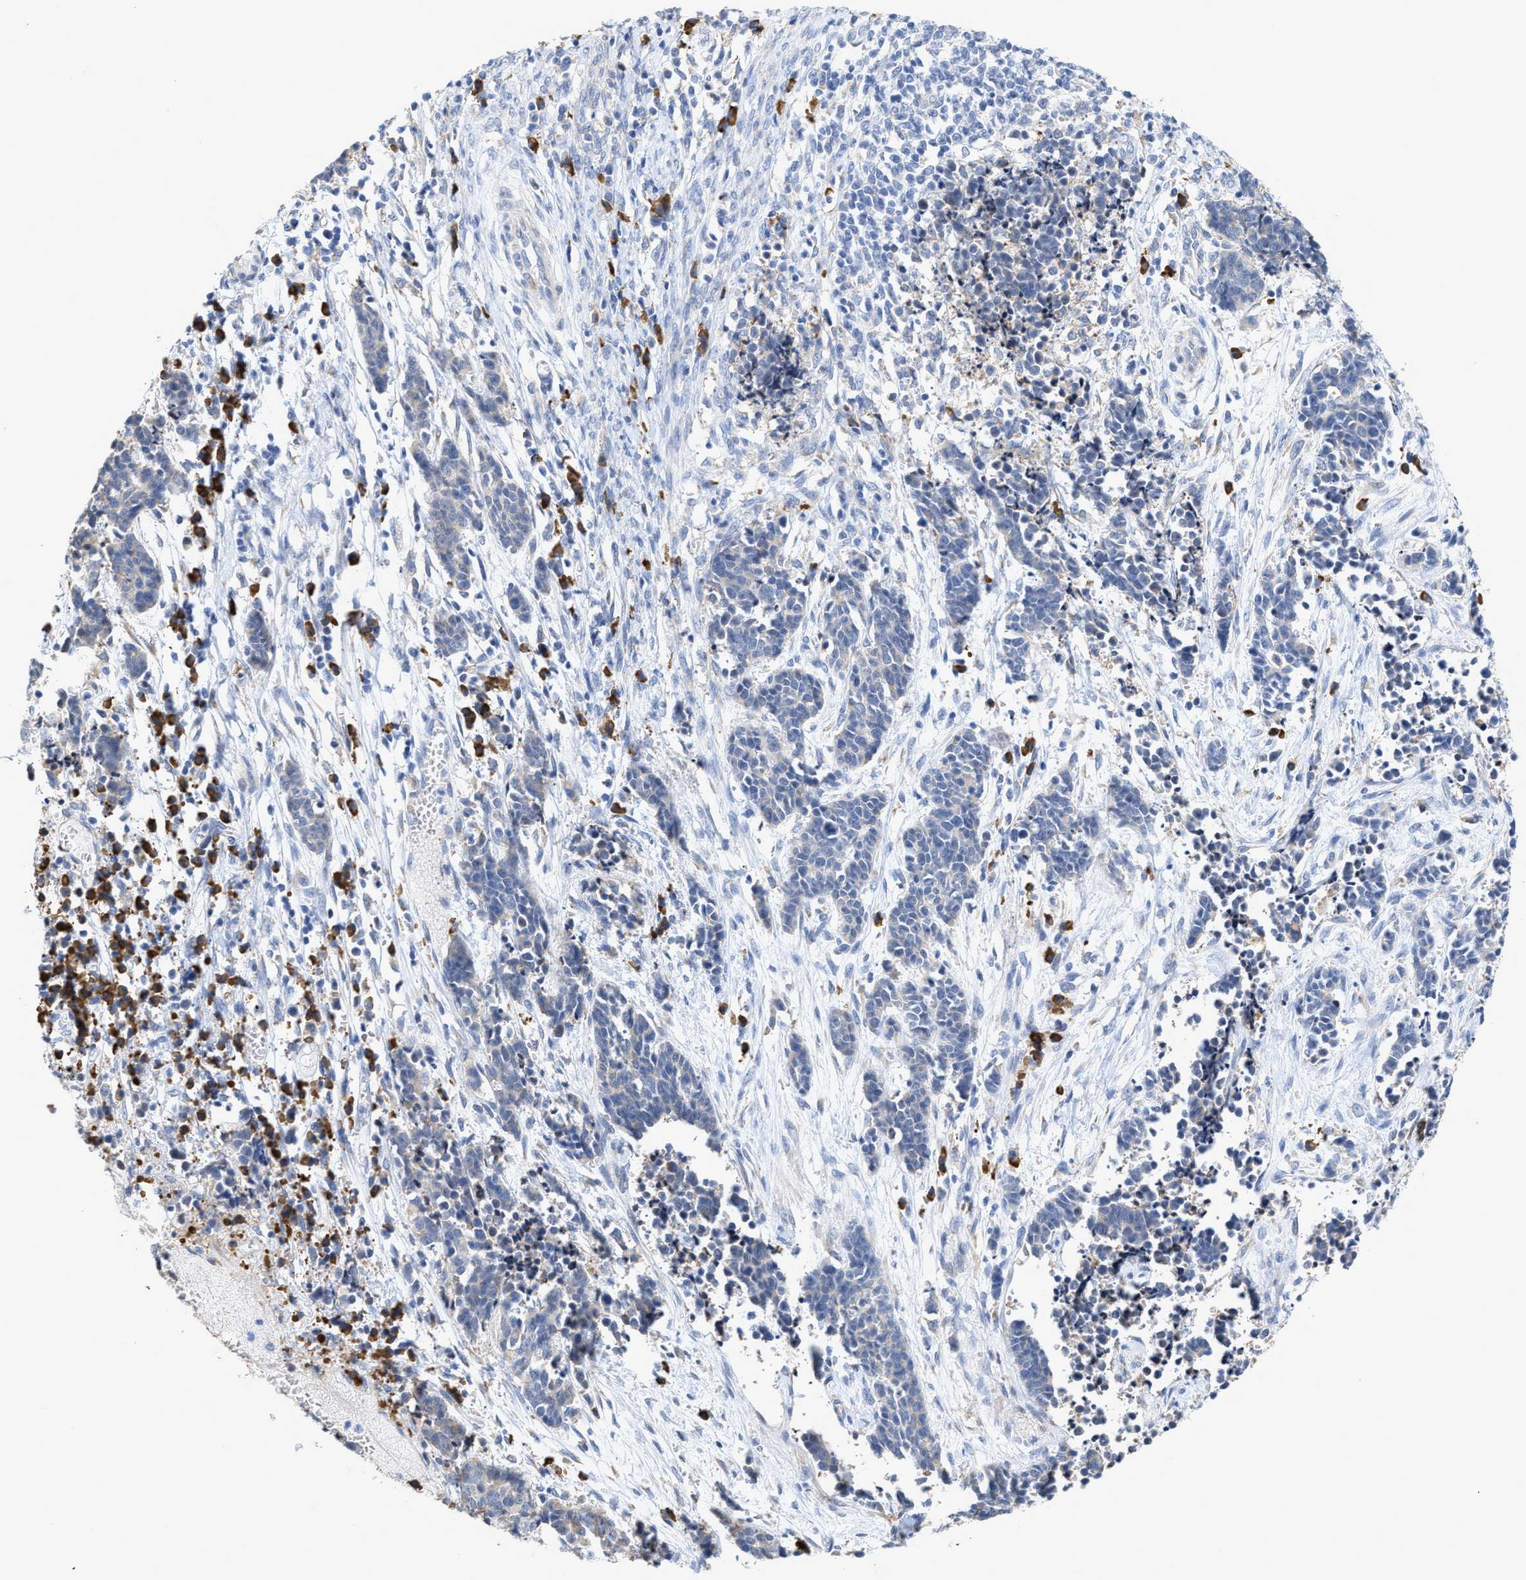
{"staining": {"intensity": "negative", "quantity": "none", "location": "none"}, "tissue": "cervical cancer", "cell_type": "Tumor cells", "image_type": "cancer", "snomed": [{"axis": "morphology", "description": "Squamous cell carcinoma, NOS"}, {"axis": "topography", "description": "Cervix"}], "caption": "Immunohistochemistry (IHC) micrograph of neoplastic tissue: cervical cancer stained with DAB demonstrates no significant protein positivity in tumor cells. (IHC, brightfield microscopy, high magnification).", "gene": "RYR2", "patient": {"sex": "female", "age": 35}}